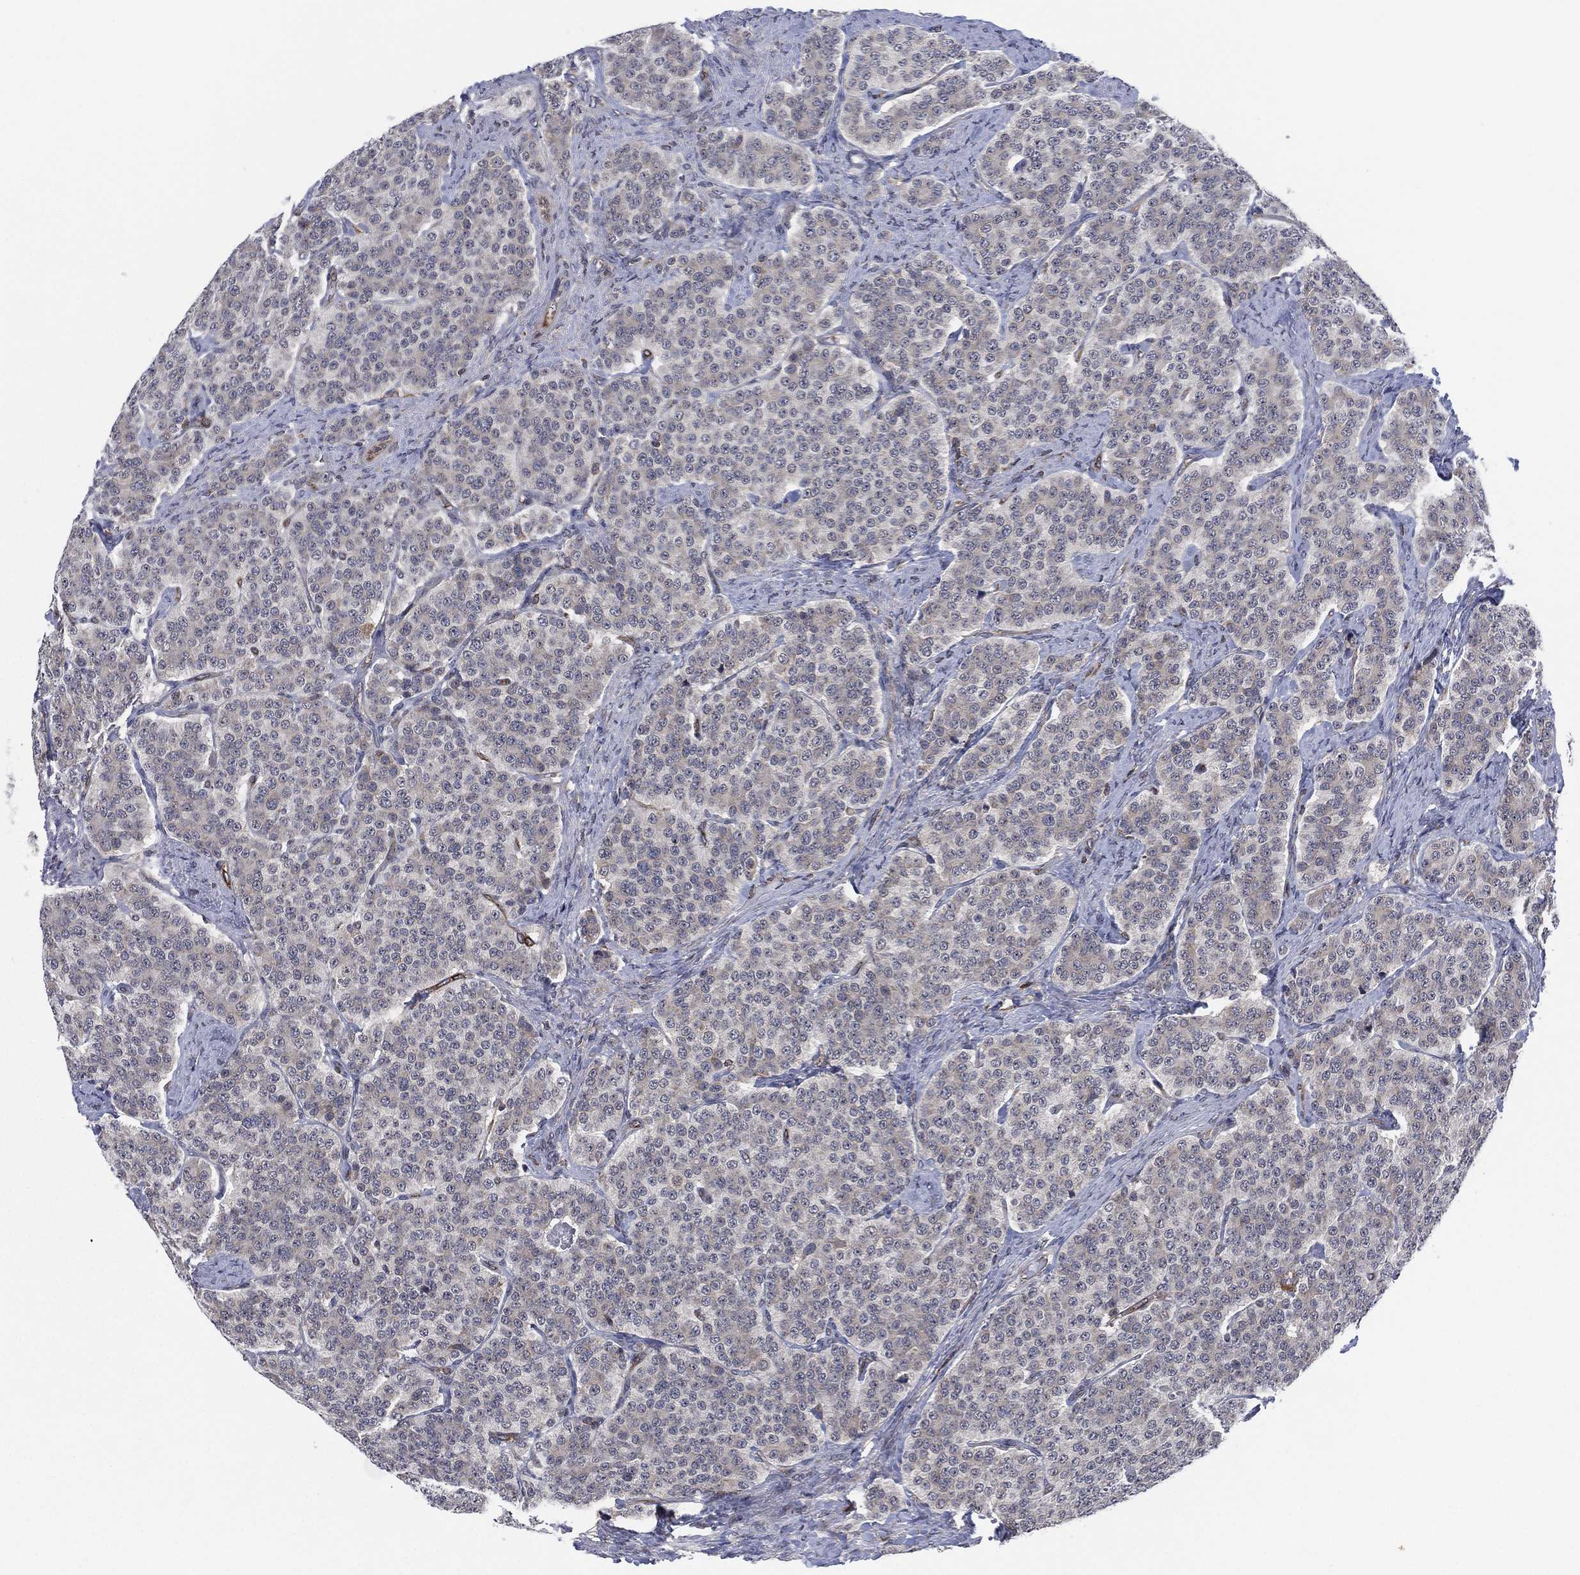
{"staining": {"intensity": "negative", "quantity": "none", "location": "none"}, "tissue": "carcinoid", "cell_type": "Tumor cells", "image_type": "cancer", "snomed": [{"axis": "morphology", "description": "Carcinoid, malignant, NOS"}, {"axis": "topography", "description": "Small intestine"}], "caption": "This is a micrograph of IHC staining of malignant carcinoid, which shows no staining in tumor cells.", "gene": "TMCO1", "patient": {"sex": "female", "age": 58}}